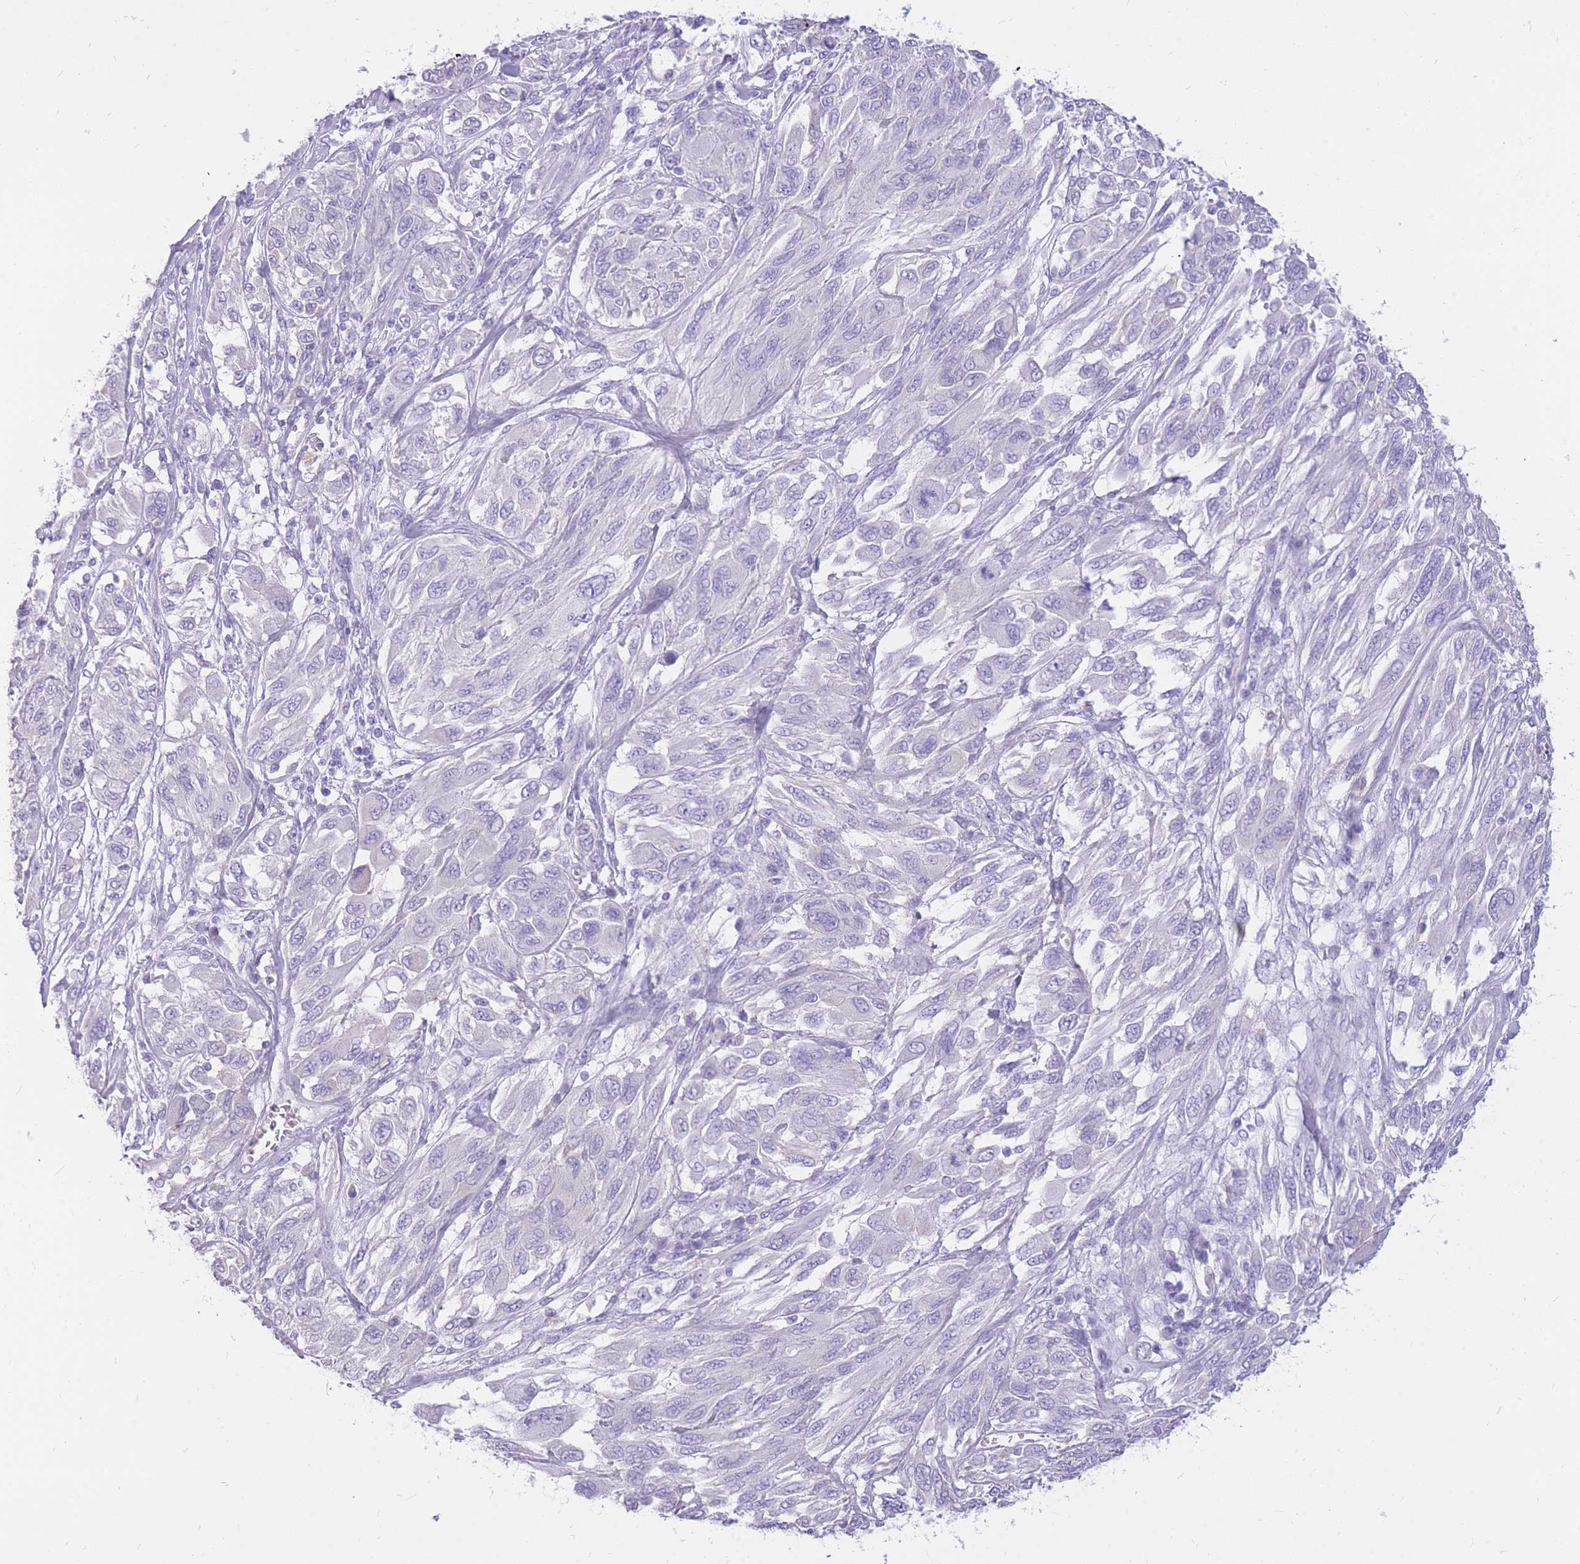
{"staining": {"intensity": "negative", "quantity": "none", "location": "none"}, "tissue": "melanoma", "cell_type": "Tumor cells", "image_type": "cancer", "snomed": [{"axis": "morphology", "description": "Malignant melanoma, NOS"}, {"axis": "topography", "description": "Skin"}], "caption": "IHC photomicrograph of human malignant melanoma stained for a protein (brown), which exhibits no expression in tumor cells. (Stains: DAB (3,3'-diaminobenzidine) immunohistochemistry with hematoxylin counter stain, Microscopy: brightfield microscopy at high magnification).", "gene": "TPSAB1", "patient": {"sex": "female", "age": 91}}